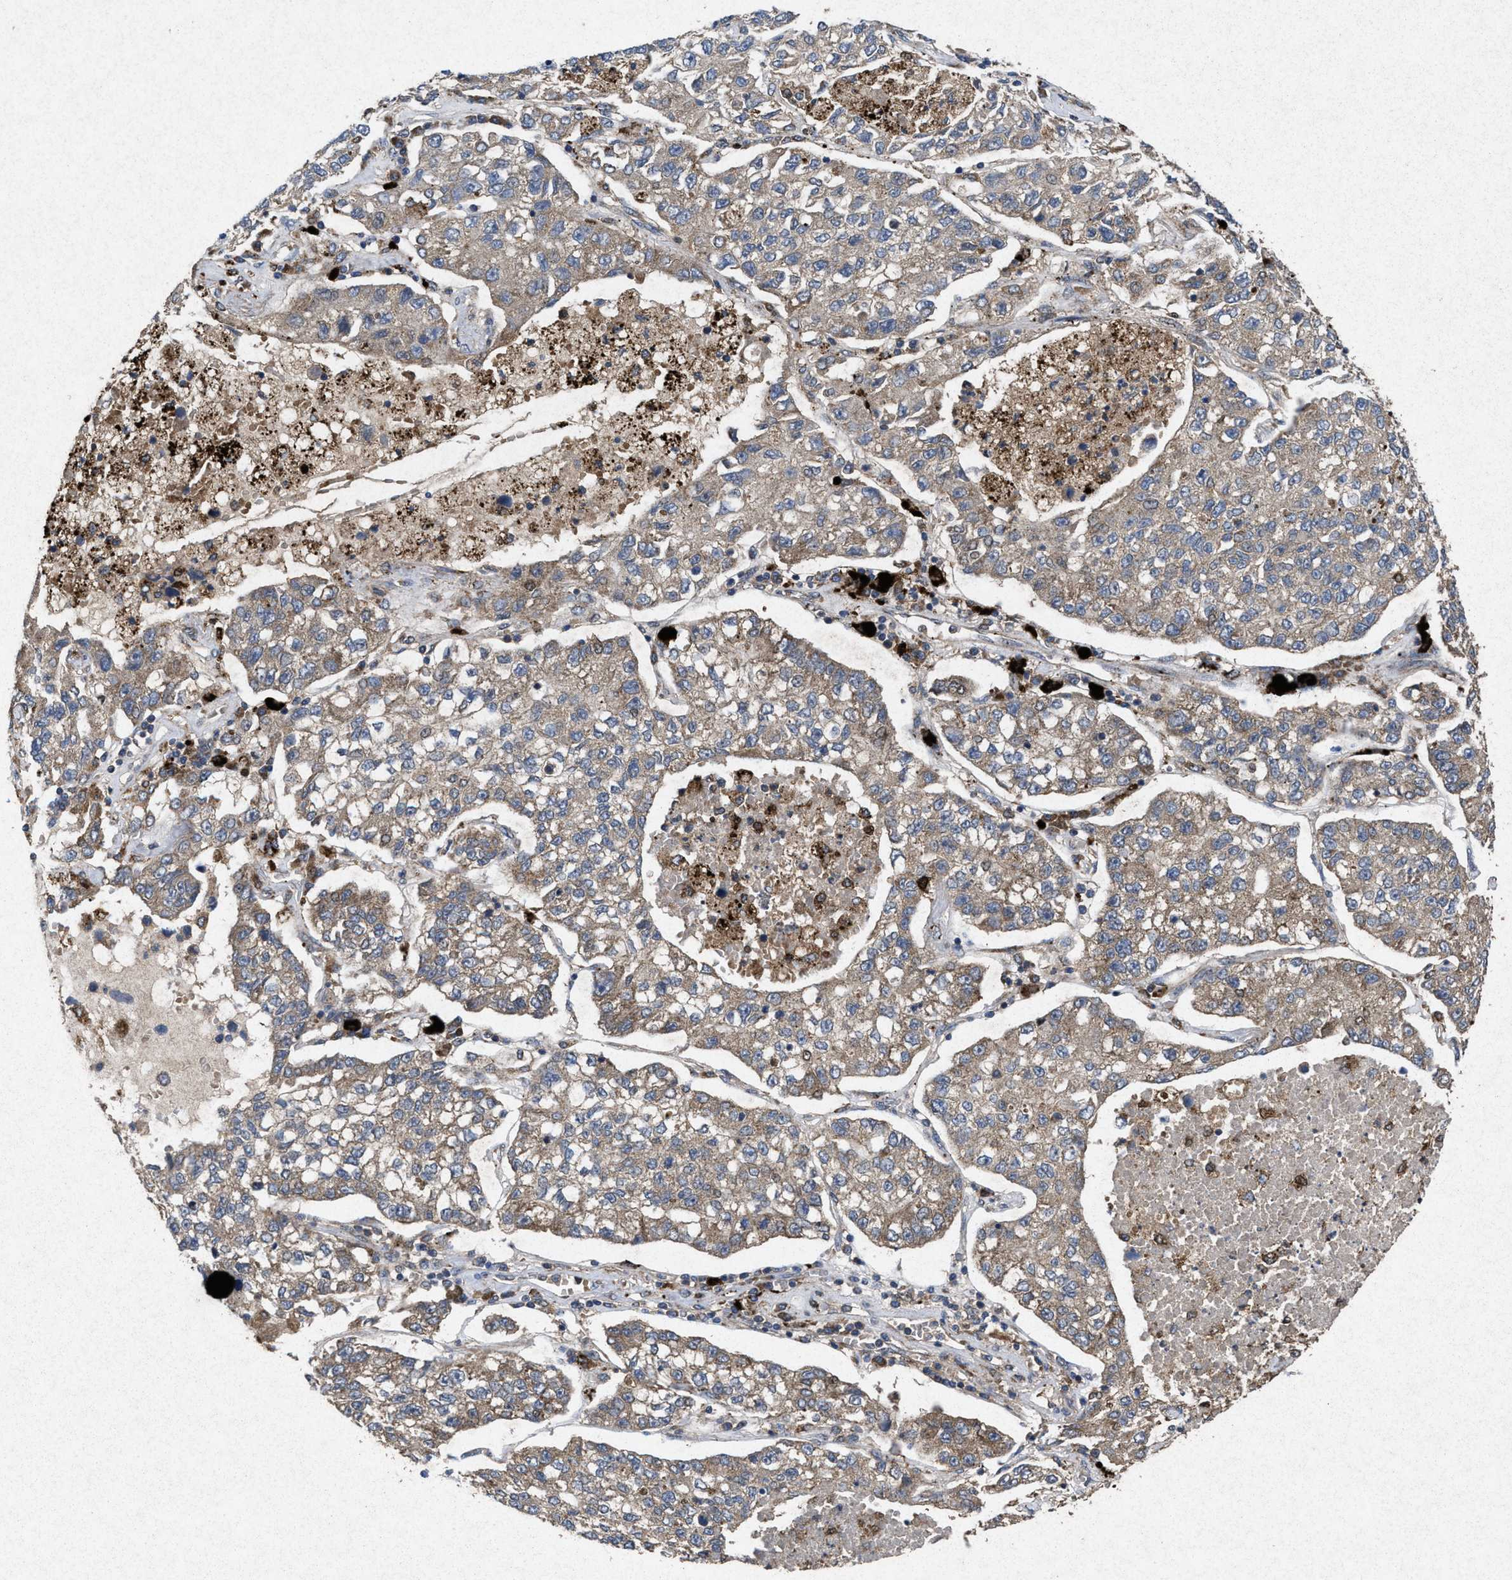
{"staining": {"intensity": "weak", "quantity": "25%-75%", "location": "cytoplasmic/membranous"}, "tissue": "lung cancer", "cell_type": "Tumor cells", "image_type": "cancer", "snomed": [{"axis": "morphology", "description": "Adenocarcinoma, NOS"}, {"axis": "topography", "description": "Lung"}], "caption": "High-magnification brightfield microscopy of lung cancer stained with DAB (brown) and counterstained with hematoxylin (blue). tumor cells exhibit weak cytoplasmic/membranous positivity is present in approximately25%-75% of cells.", "gene": "MSI2", "patient": {"sex": "male", "age": 49}}